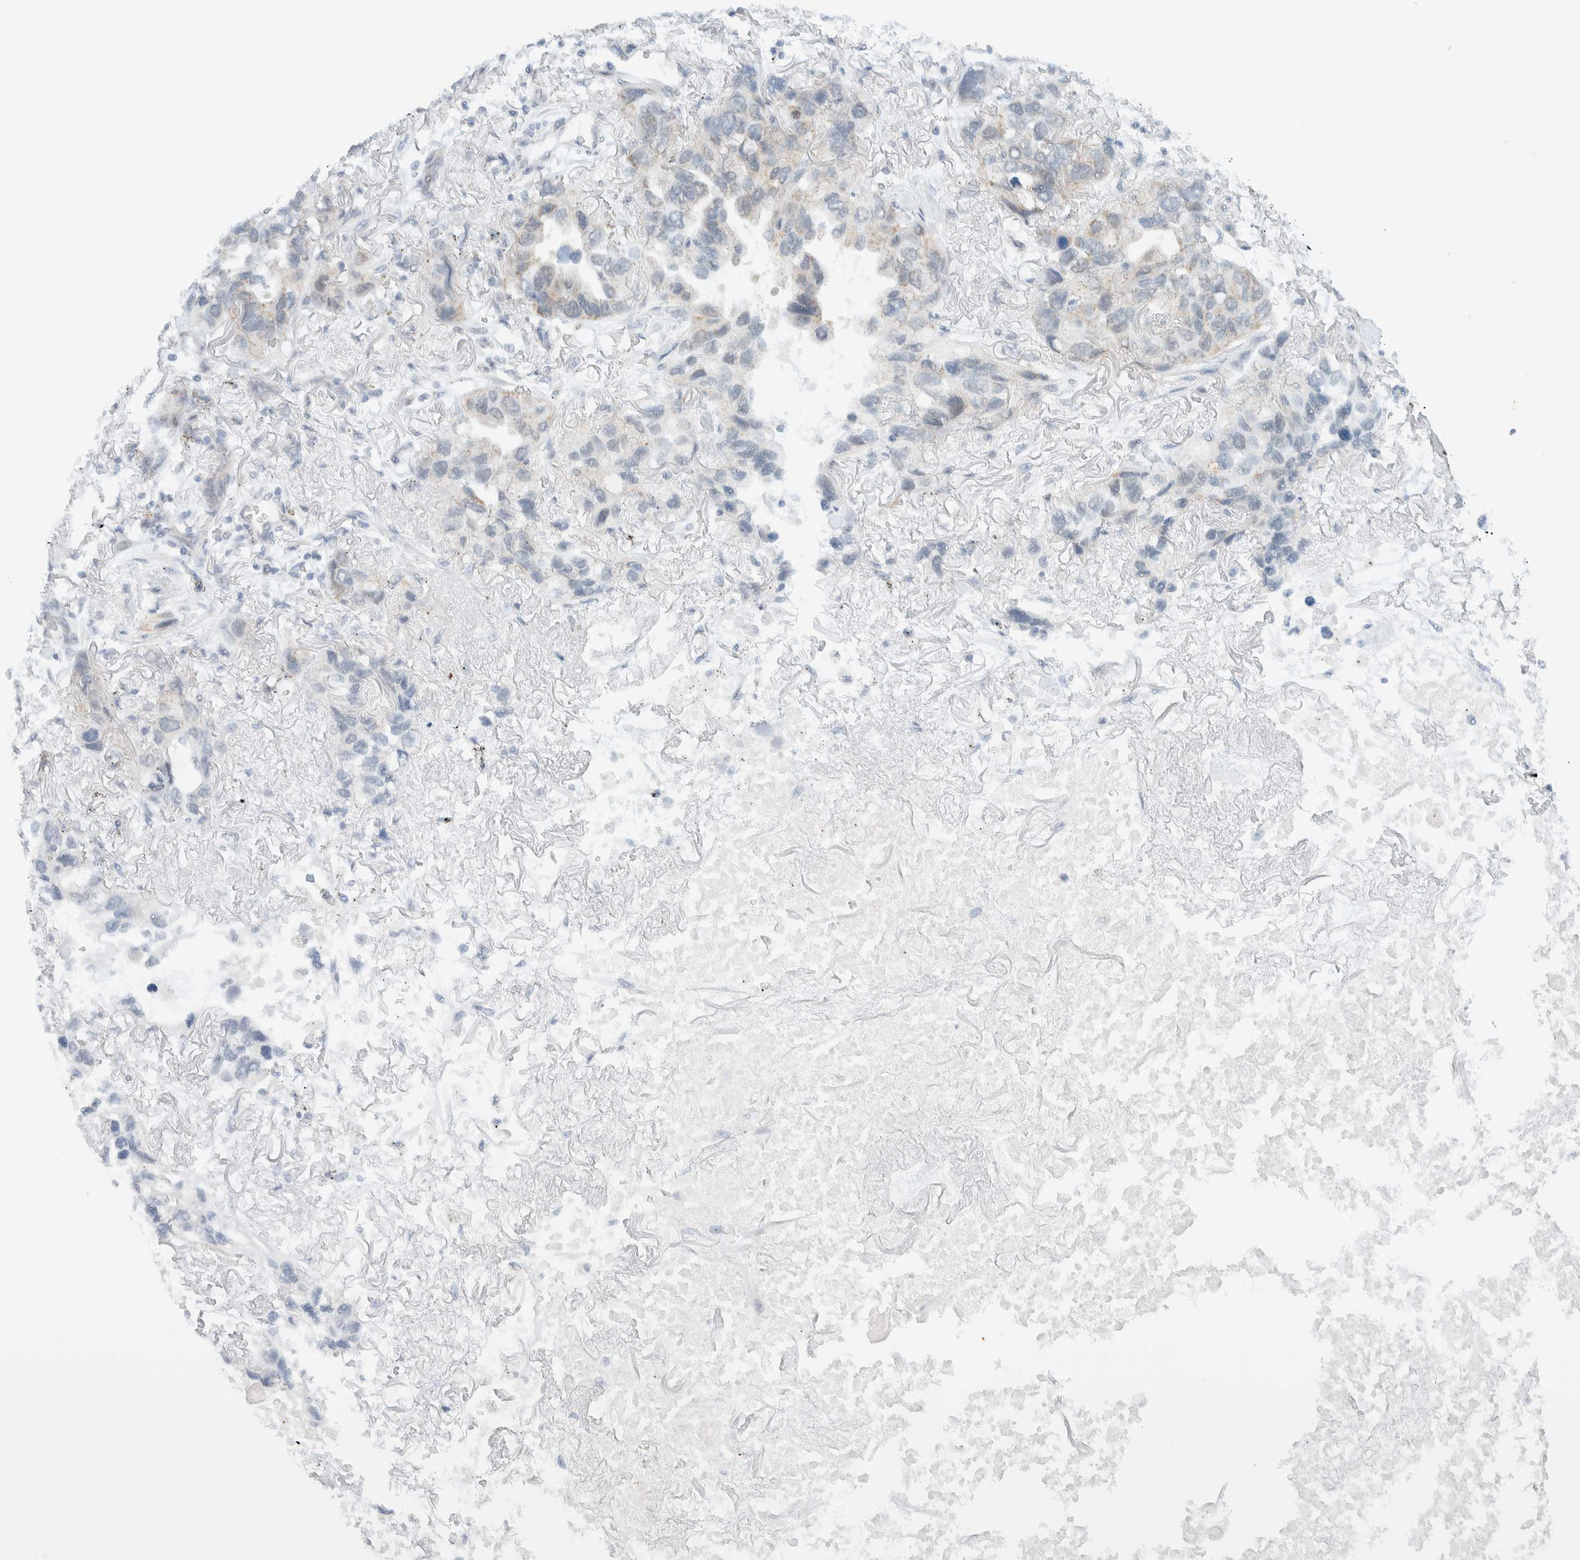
{"staining": {"intensity": "weak", "quantity": "25%-75%", "location": "cytoplasmic/membranous"}, "tissue": "lung cancer", "cell_type": "Tumor cells", "image_type": "cancer", "snomed": [{"axis": "morphology", "description": "Squamous cell carcinoma, NOS"}, {"axis": "topography", "description": "Lung"}], "caption": "Brown immunohistochemical staining in human squamous cell carcinoma (lung) reveals weak cytoplasmic/membranous staining in approximately 25%-75% of tumor cells.", "gene": "MRPL41", "patient": {"sex": "female", "age": 73}}